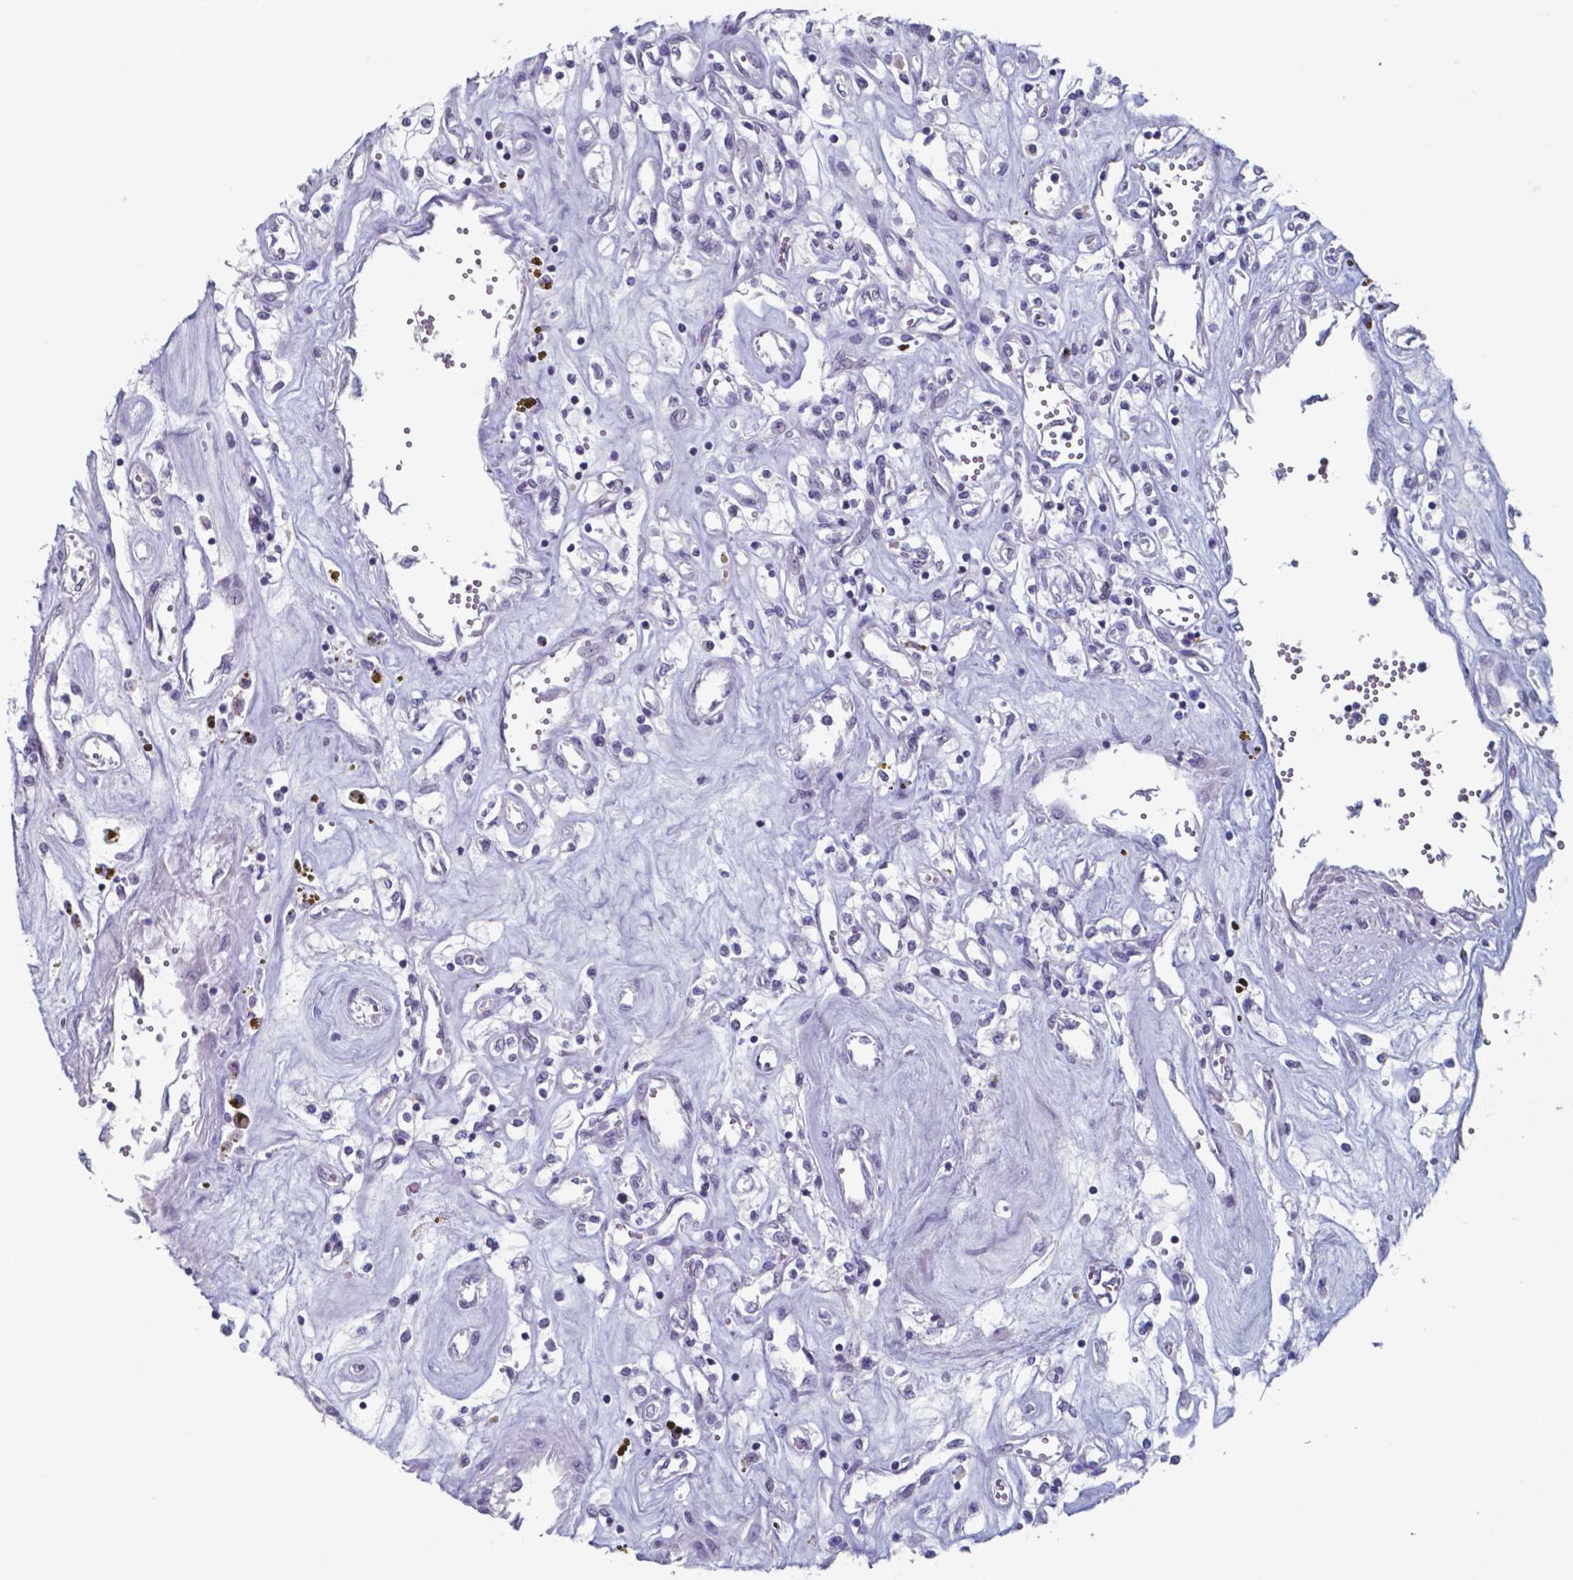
{"staining": {"intensity": "negative", "quantity": "none", "location": "none"}, "tissue": "renal cancer", "cell_type": "Tumor cells", "image_type": "cancer", "snomed": [{"axis": "morphology", "description": "Adenocarcinoma, NOS"}, {"axis": "topography", "description": "Kidney"}], "caption": "Immunohistochemistry of human renal adenocarcinoma exhibits no positivity in tumor cells.", "gene": "TDP2", "patient": {"sex": "female", "age": 59}}